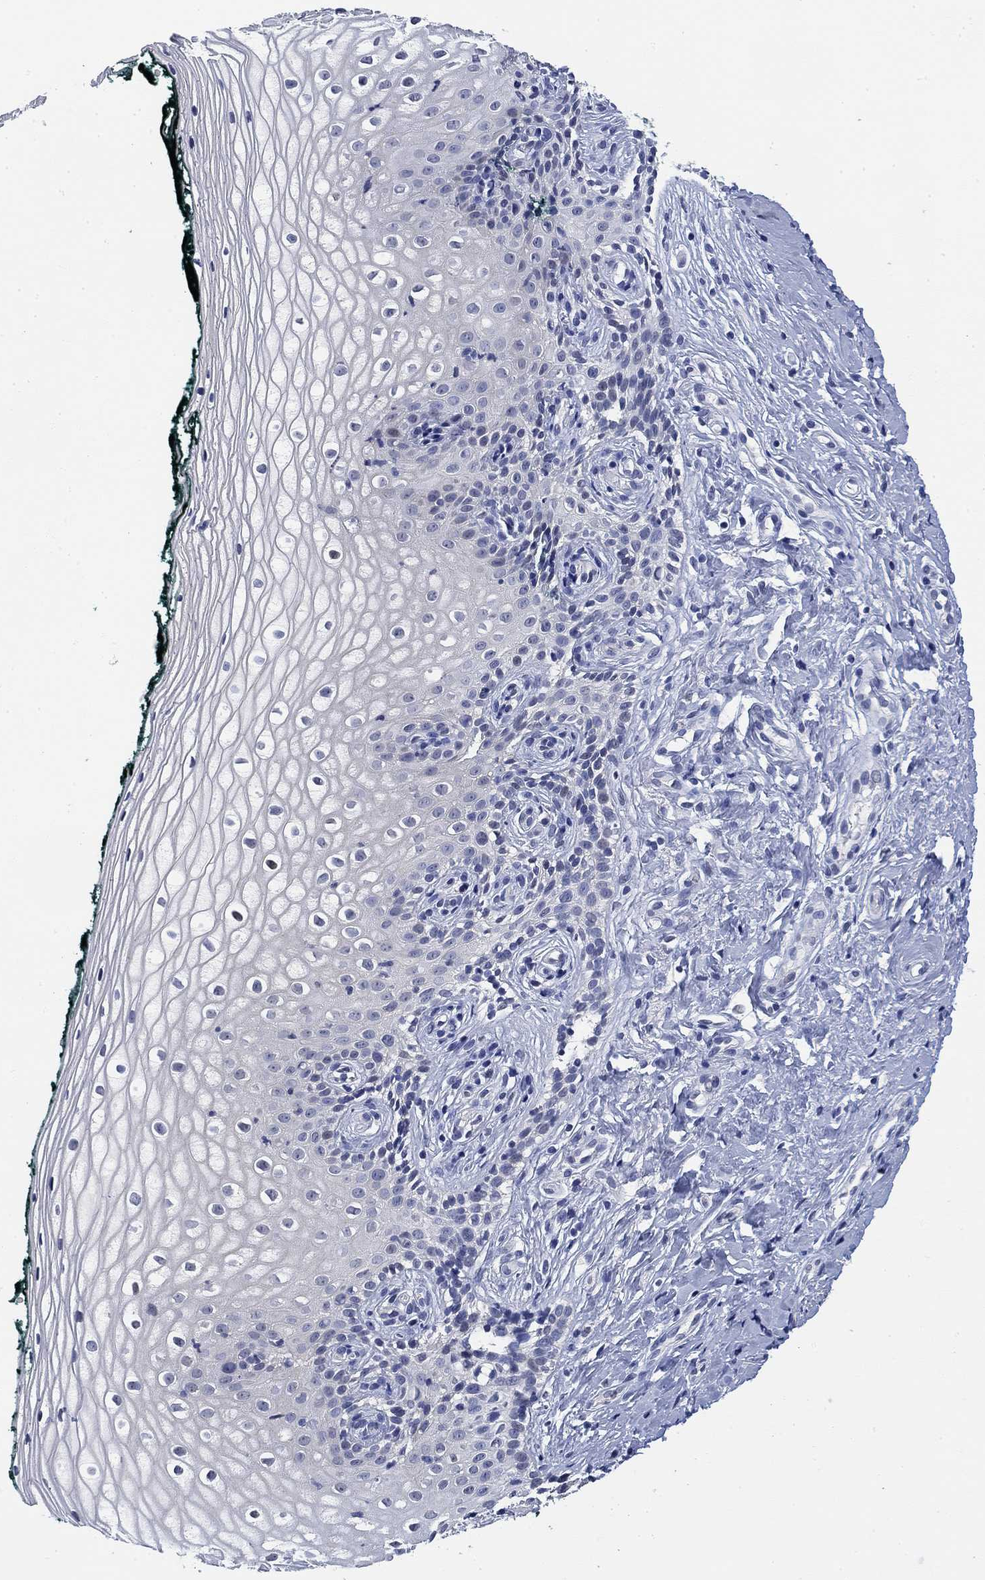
{"staining": {"intensity": "negative", "quantity": "none", "location": "none"}, "tissue": "vagina", "cell_type": "Squamous epithelial cells", "image_type": "normal", "snomed": [{"axis": "morphology", "description": "Normal tissue, NOS"}, {"axis": "topography", "description": "Vagina"}], "caption": "DAB immunohistochemical staining of benign vagina exhibits no significant staining in squamous epithelial cells. The staining is performed using DAB brown chromogen with nuclei counter-stained in using hematoxylin.", "gene": "DAZL", "patient": {"sex": "female", "age": 47}}